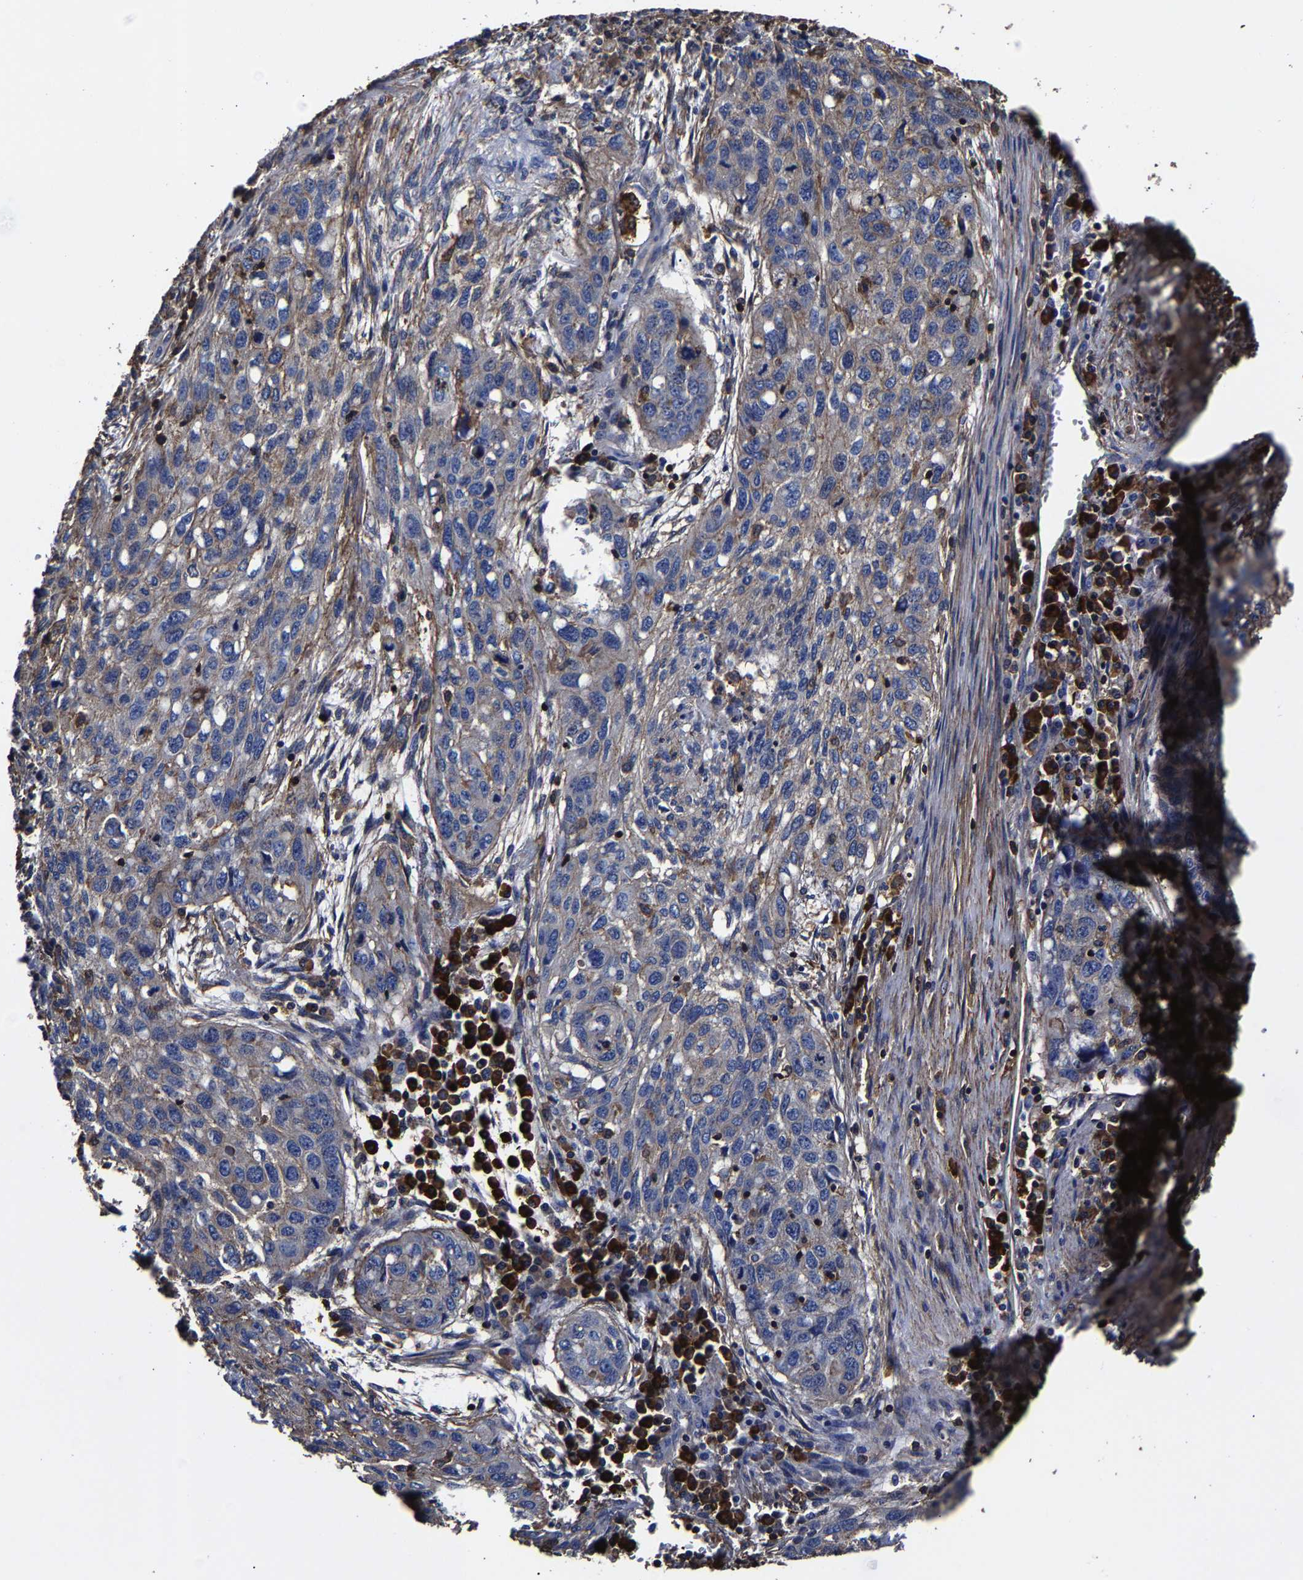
{"staining": {"intensity": "negative", "quantity": "none", "location": "none"}, "tissue": "lung cancer", "cell_type": "Tumor cells", "image_type": "cancer", "snomed": [{"axis": "morphology", "description": "Squamous cell carcinoma, NOS"}, {"axis": "topography", "description": "Lung"}], "caption": "The photomicrograph exhibits no staining of tumor cells in lung cancer (squamous cell carcinoma).", "gene": "SSH3", "patient": {"sex": "female", "age": 63}}